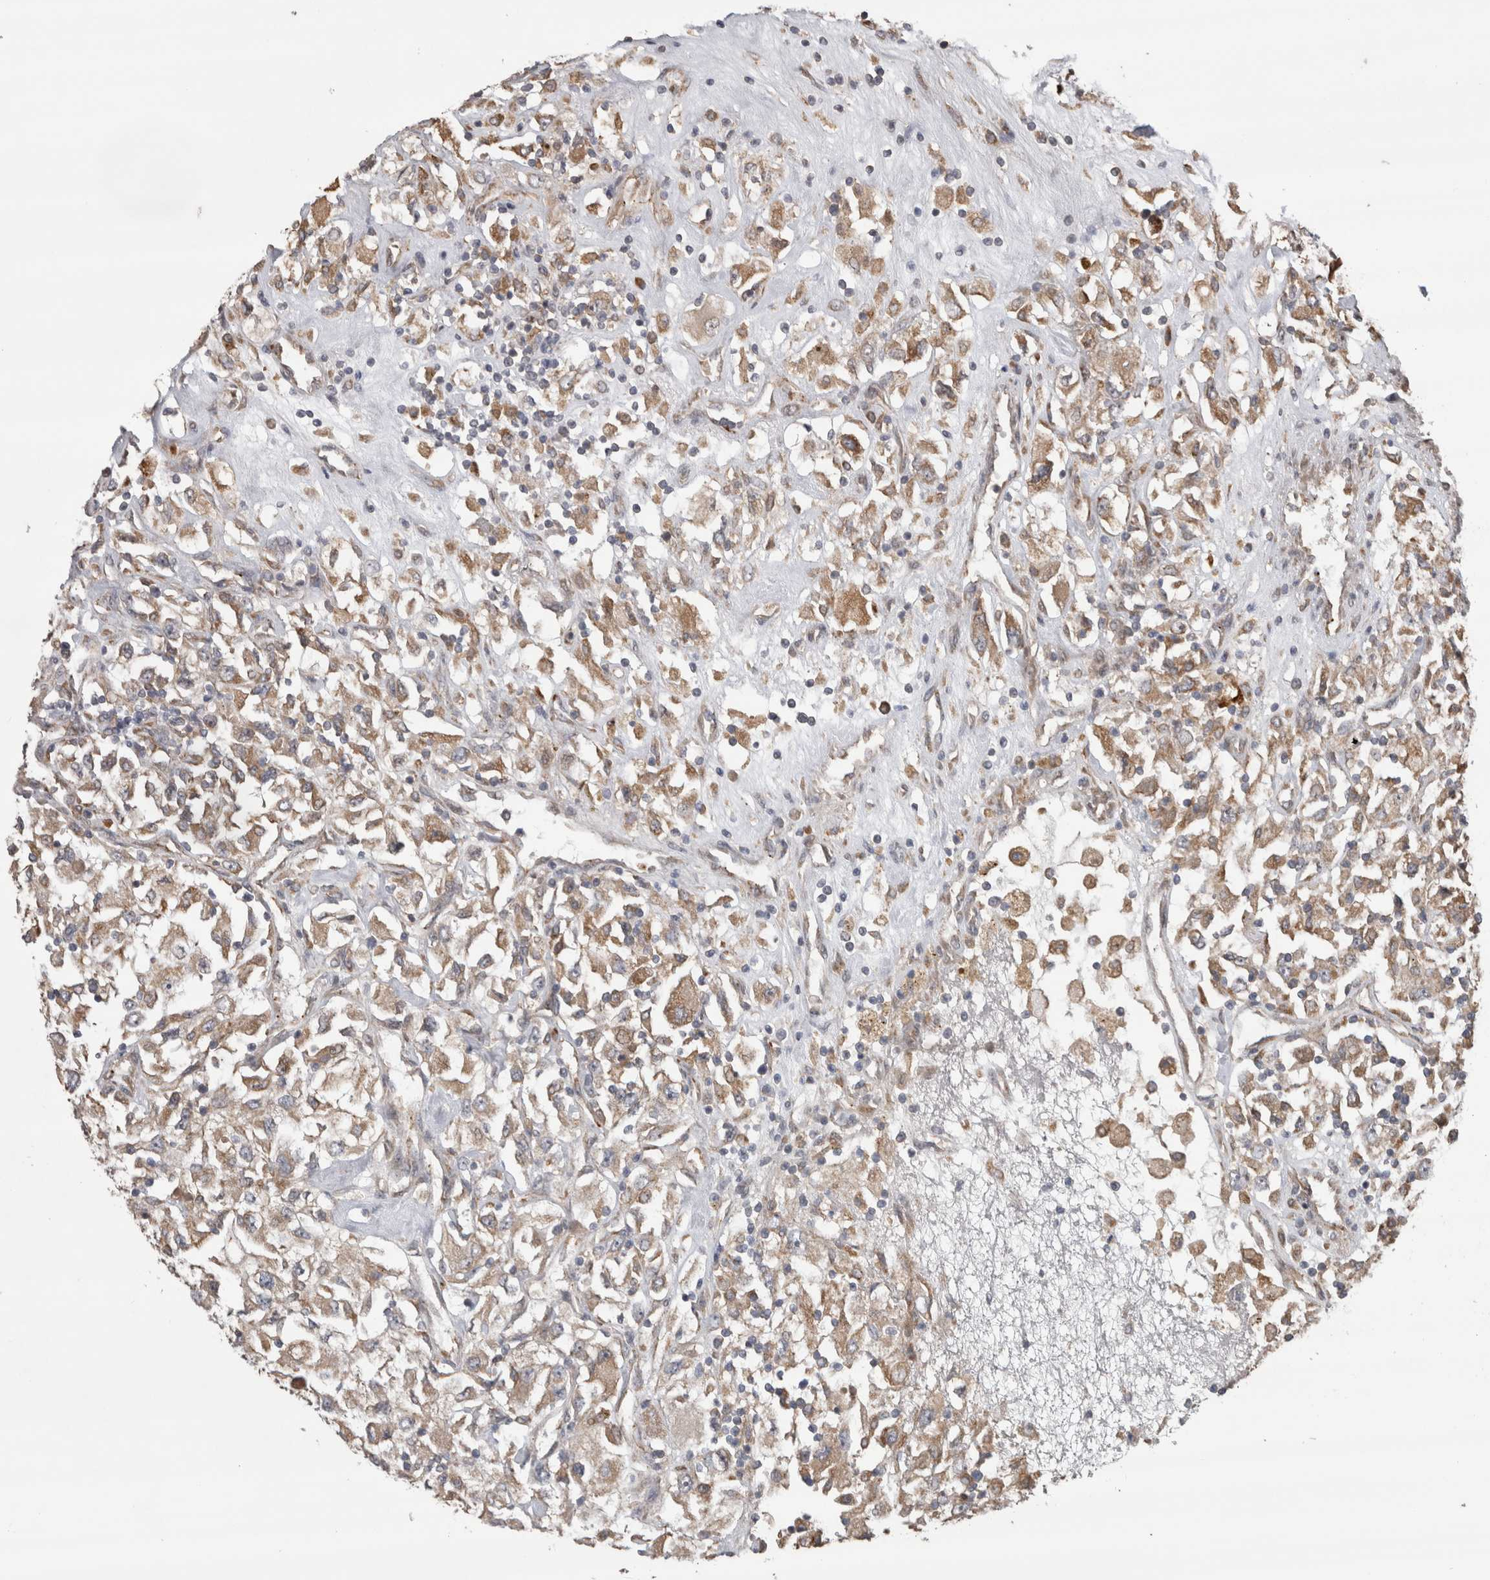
{"staining": {"intensity": "moderate", "quantity": ">75%", "location": "cytoplasmic/membranous"}, "tissue": "renal cancer", "cell_type": "Tumor cells", "image_type": "cancer", "snomed": [{"axis": "morphology", "description": "Adenocarcinoma, NOS"}, {"axis": "topography", "description": "Kidney"}], "caption": "Renal cancer was stained to show a protein in brown. There is medium levels of moderate cytoplasmic/membranous expression in approximately >75% of tumor cells. Using DAB (3,3'-diaminobenzidine) (brown) and hematoxylin (blue) stains, captured at high magnification using brightfield microscopy.", "gene": "TBCE", "patient": {"sex": "female", "age": 52}}